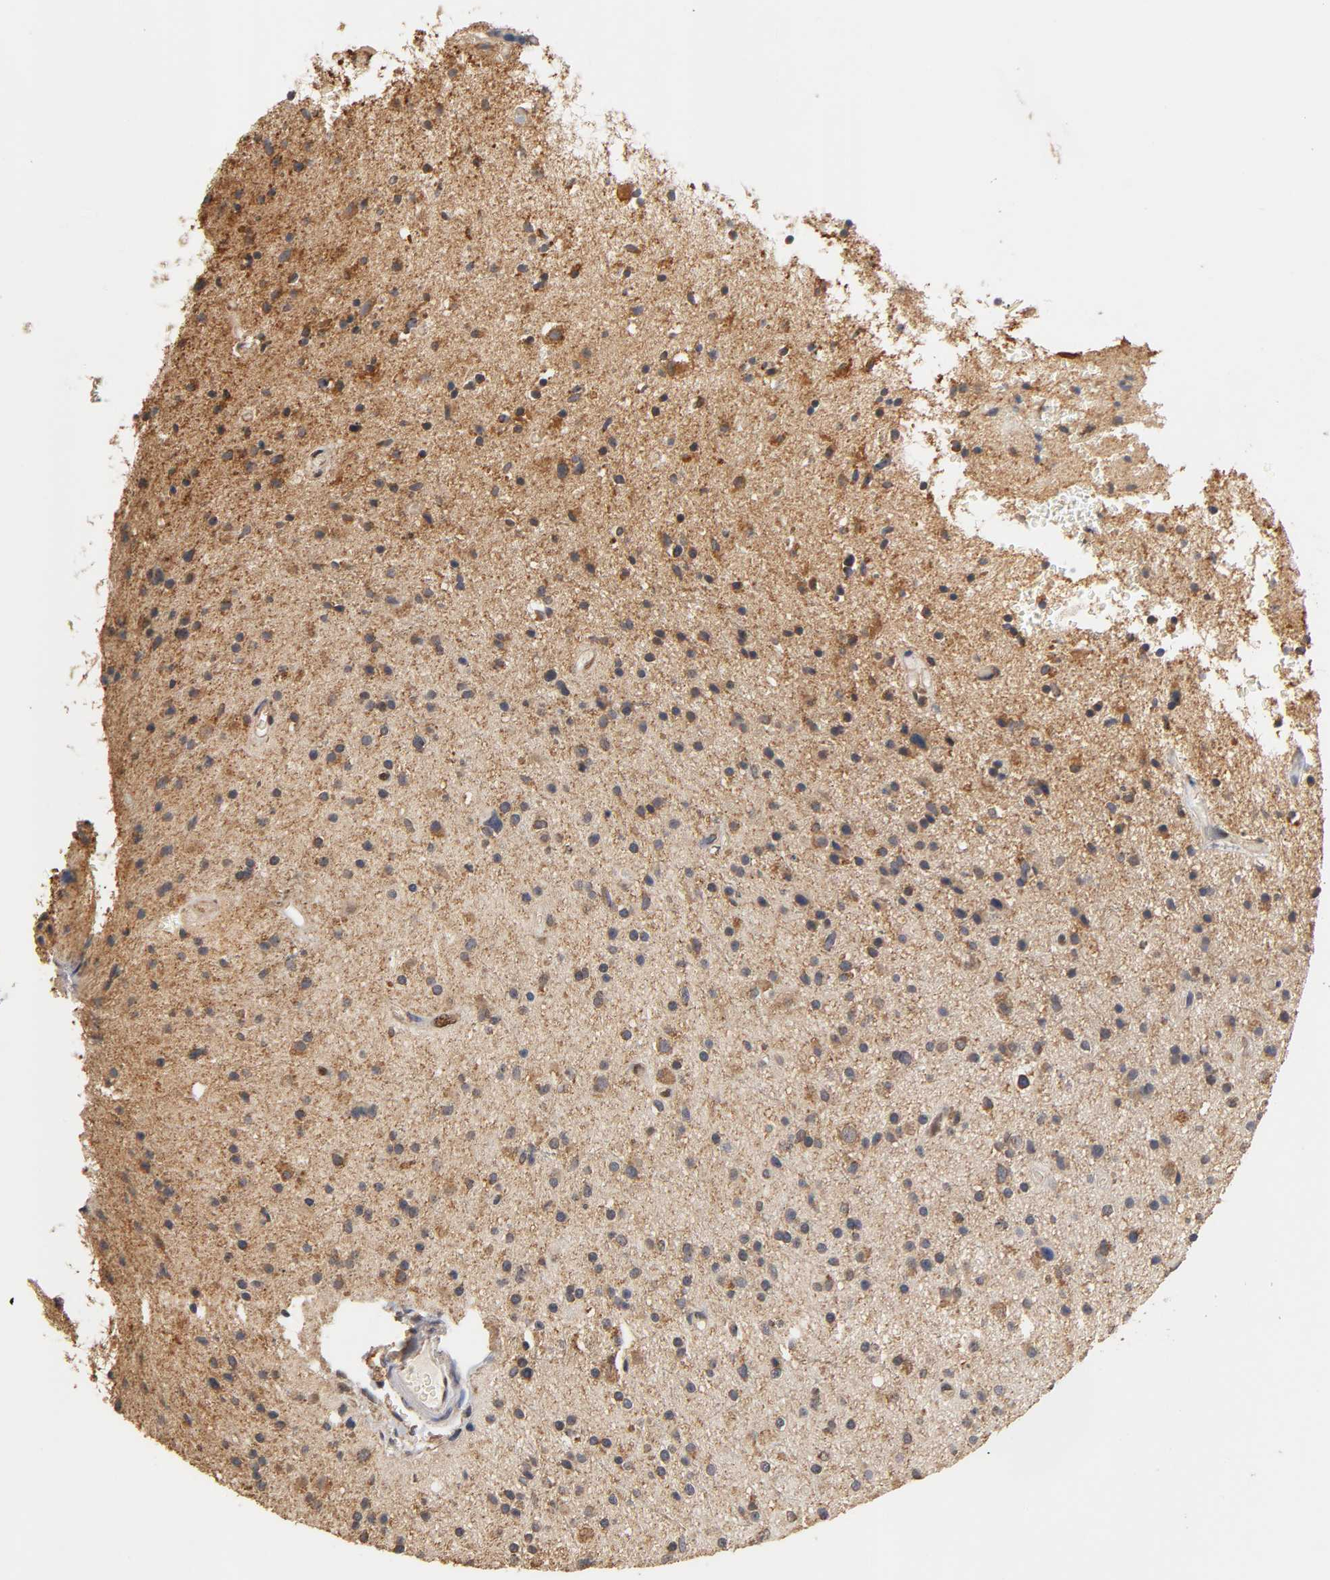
{"staining": {"intensity": "moderate", "quantity": ">75%", "location": "cytoplasmic/membranous"}, "tissue": "glioma", "cell_type": "Tumor cells", "image_type": "cancer", "snomed": [{"axis": "morphology", "description": "Glioma, malignant, High grade"}, {"axis": "topography", "description": "Brain"}], "caption": "A high-resolution histopathology image shows IHC staining of glioma, which displays moderate cytoplasmic/membranous staining in approximately >75% of tumor cells.", "gene": "PKN1", "patient": {"sex": "male", "age": 33}}